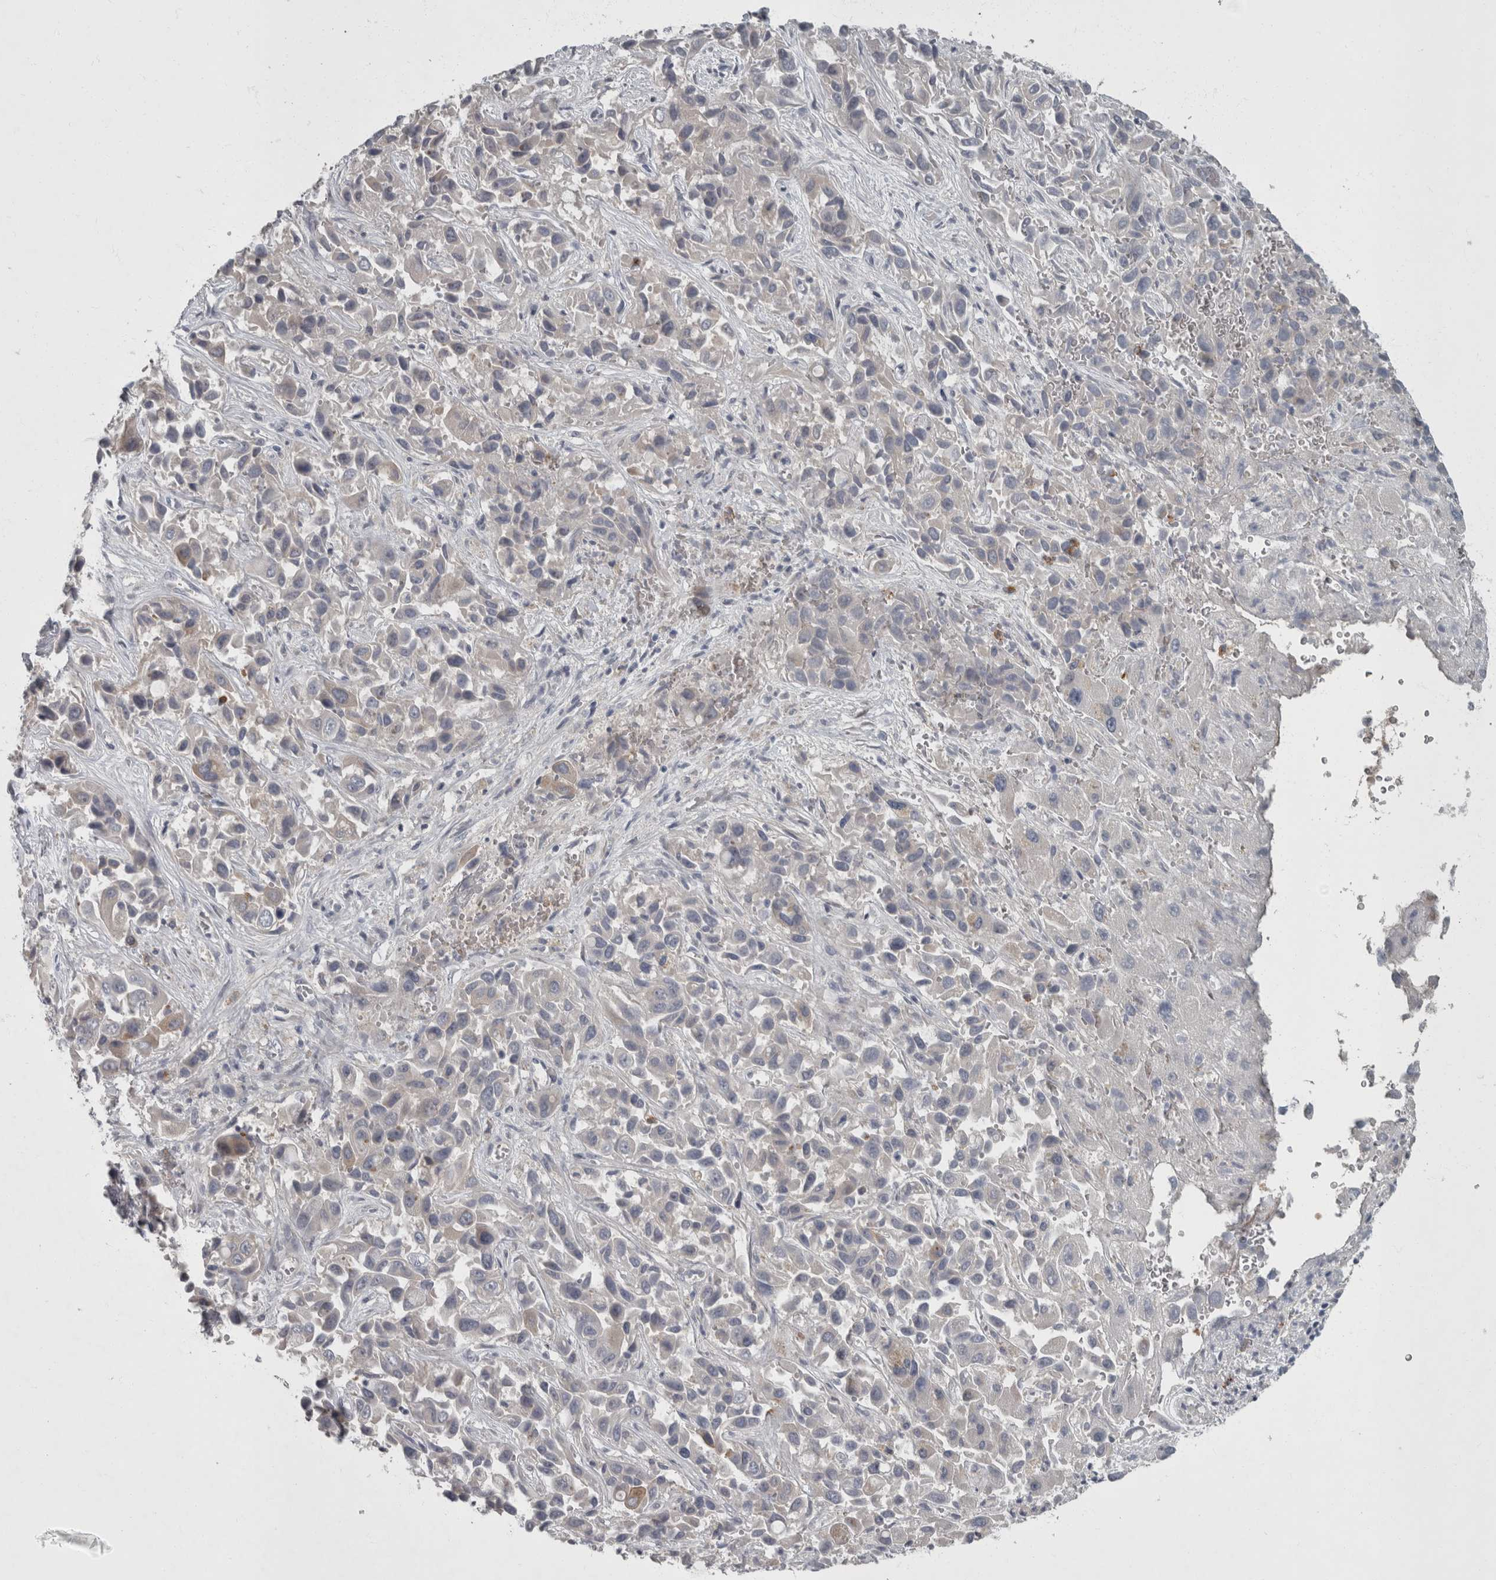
{"staining": {"intensity": "weak", "quantity": "<25%", "location": "cytoplasmic/membranous"}, "tissue": "liver cancer", "cell_type": "Tumor cells", "image_type": "cancer", "snomed": [{"axis": "morphology", "description": "Cholangiocarcinoma"}, {"axis": "topography", "description": "Liver"}], "caption": "IHC photomicrograph of human liver cancer (cholangiocarcinoma) stained for a protein (brown), which exhibits no positivity in tumor cells.", "gene": "CDC42BPG", "patient": {"sex": "female", "age": 52}}